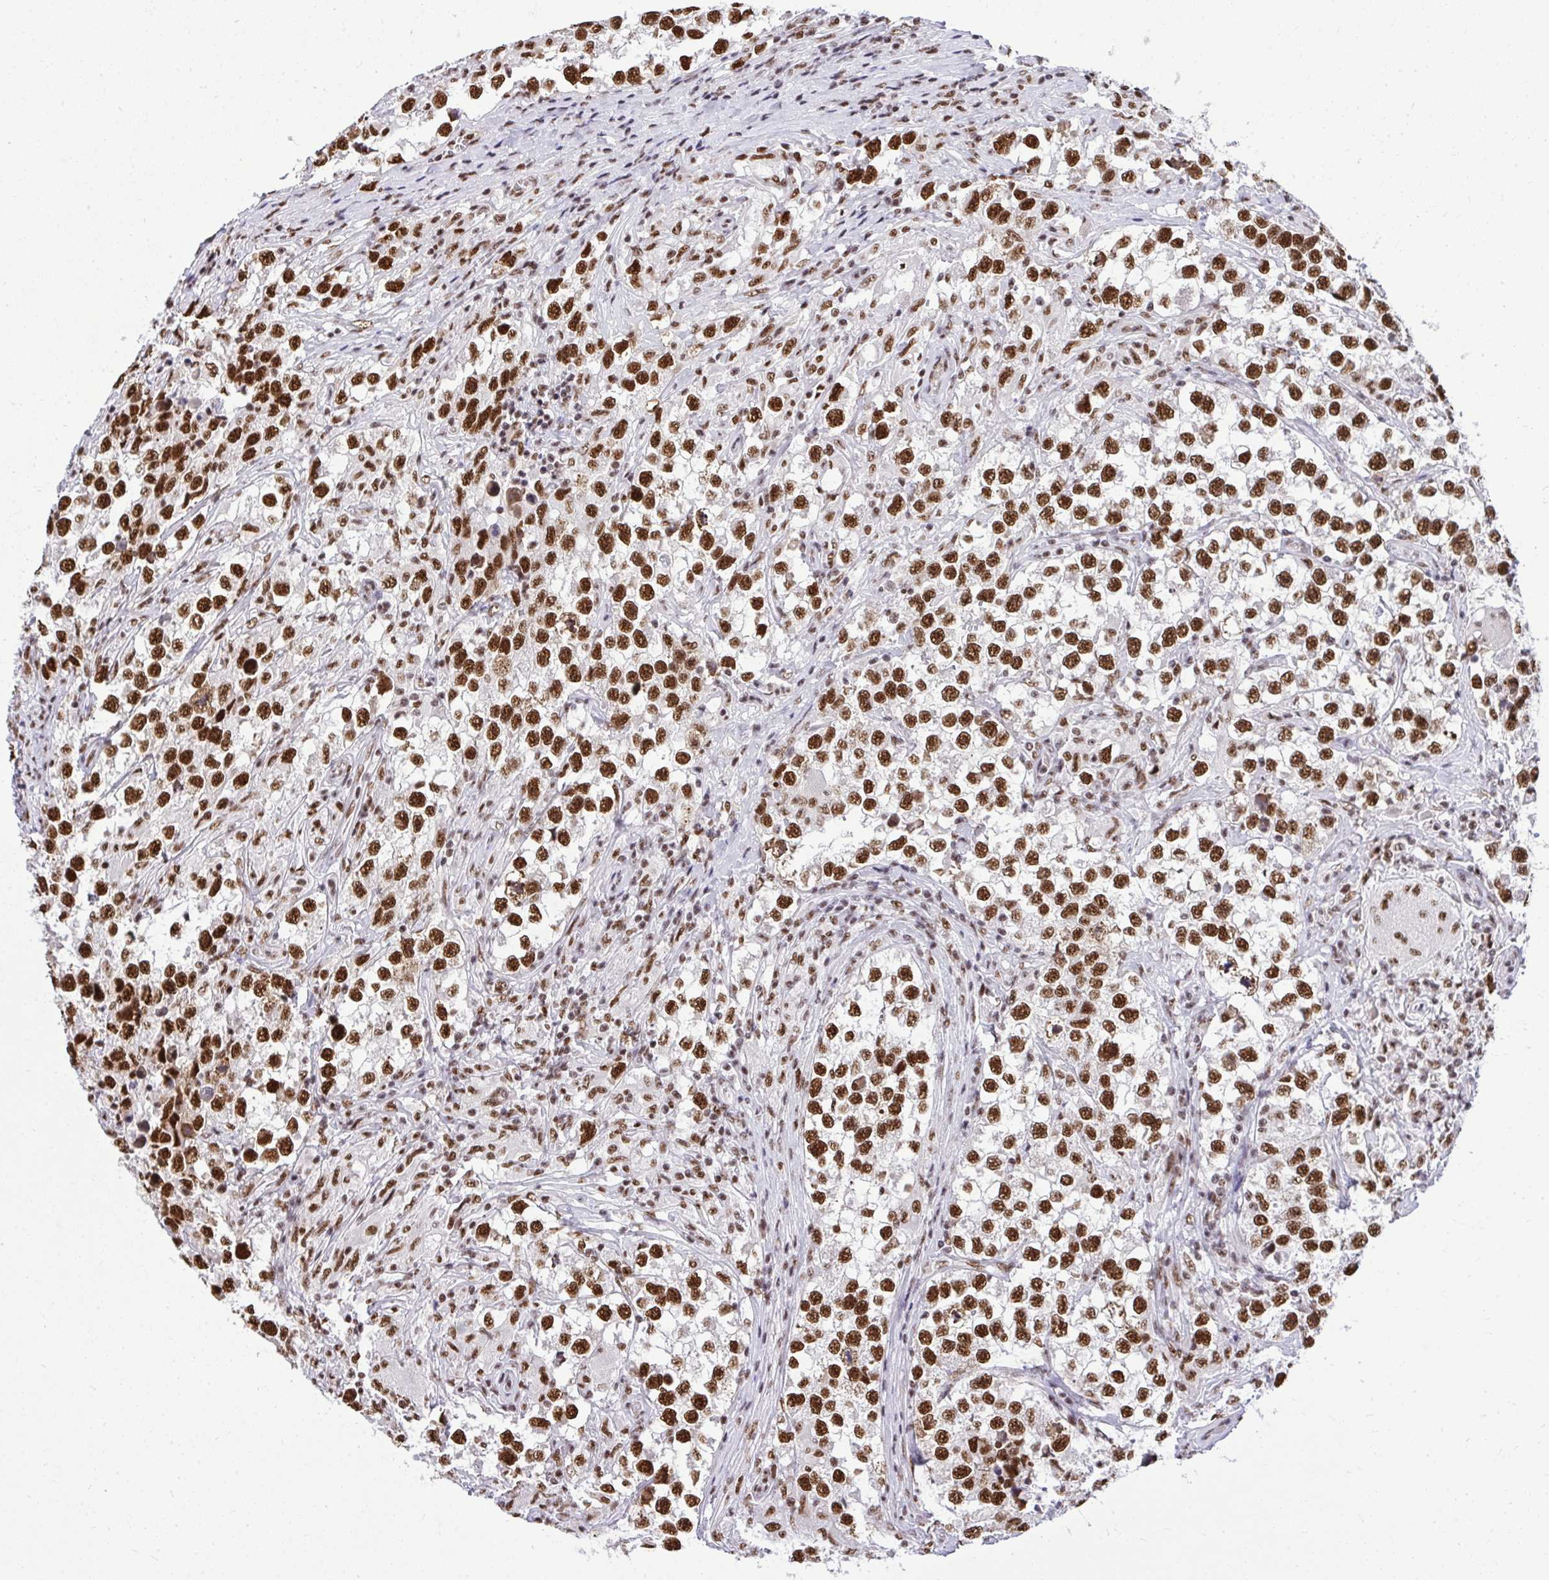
{"staining": {"intensity": "strong", "quantity": ">75%", "location": "nuclear"}, "tissue": "testis cancer", "cell_type": "Tumor cells", "image_type": "cancer", "snomed": [{"axis": "morphology", "description": "Seminoma, NOS"}, {"axis": "topography", "description": "Testis"}], "caption": "Testis cancer (seminoma) stained with a brown dye exhibits strong nuclear positive staining in about >75% of tumor cells.", "gene": "PRPF19", "patient": {"sex": "male", "age": 46}}